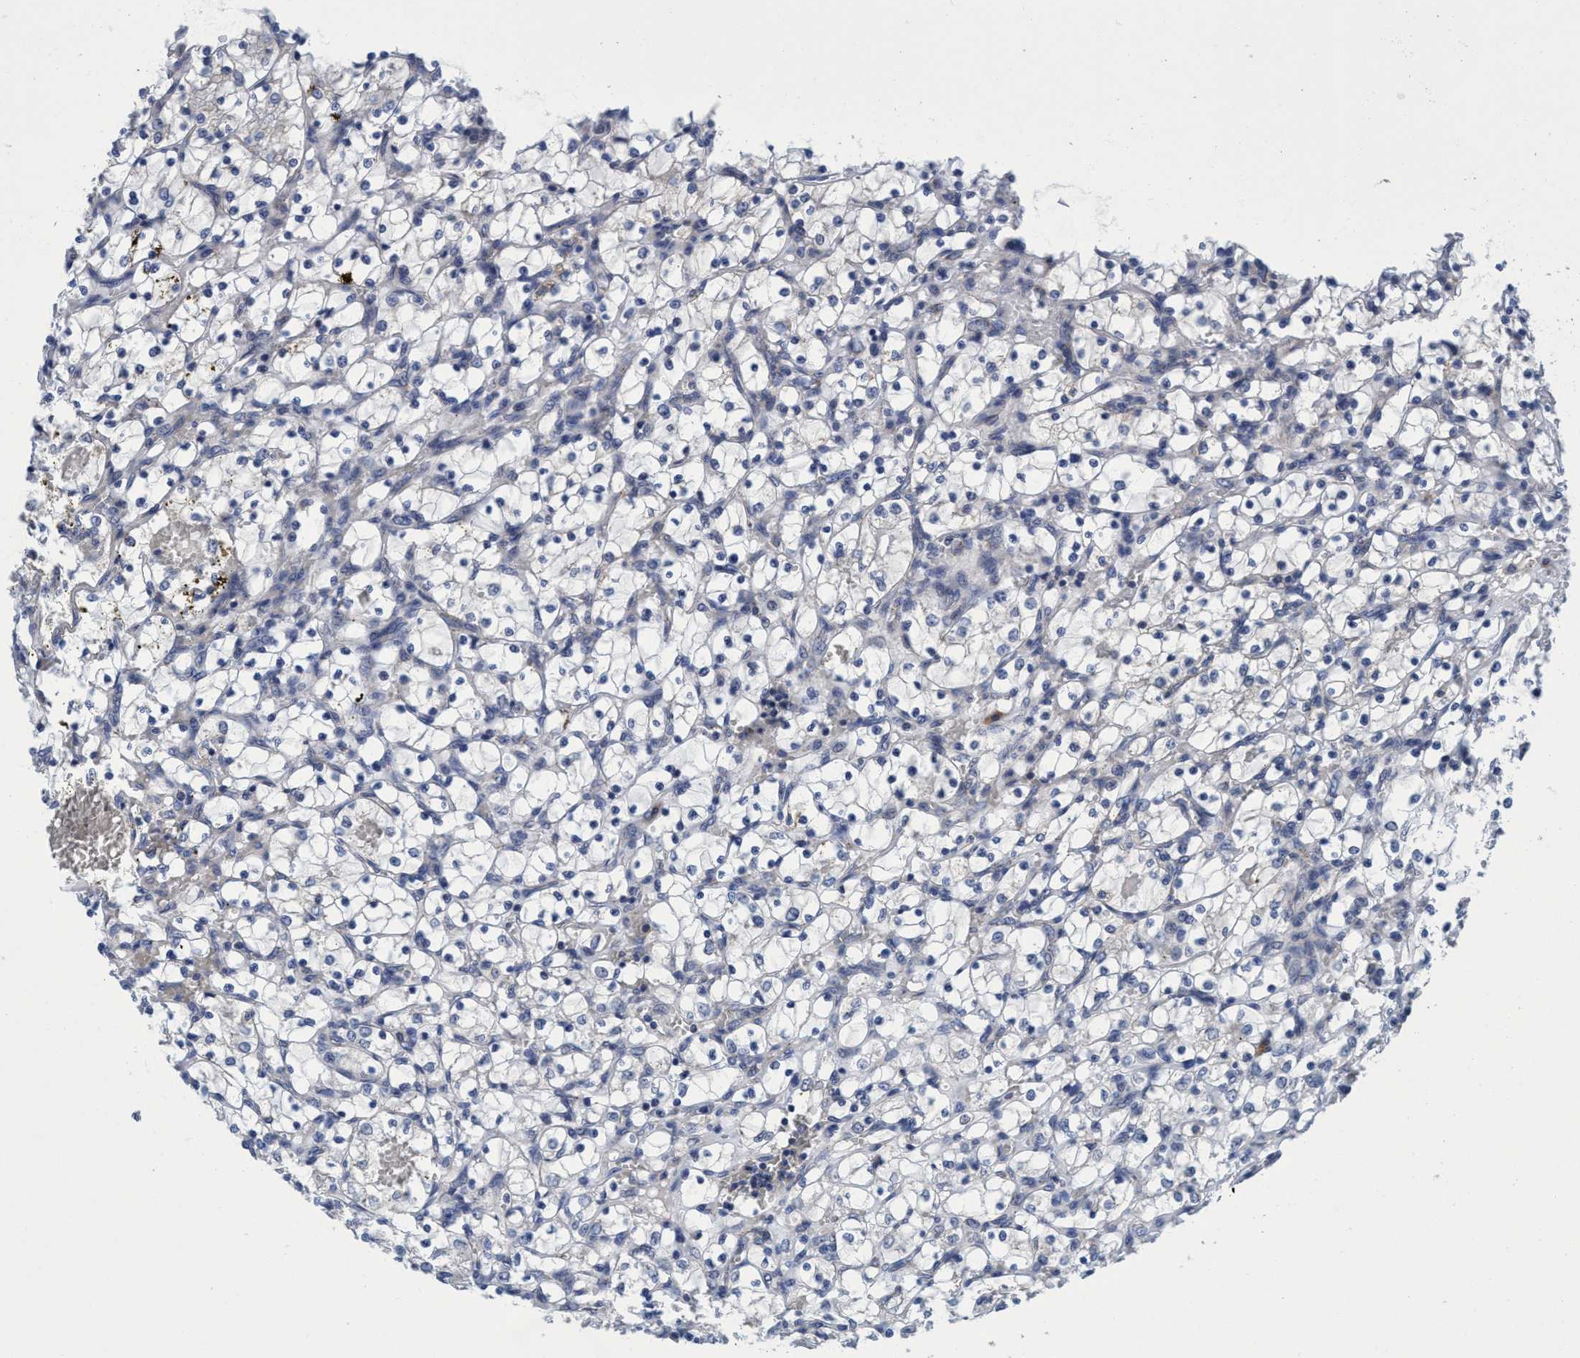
{"staining": {"intensity": "negative", "quantity": "none", "location": "none"}, "tissue": "renal cancer", "cell_type": "Tumor cells", "image_type": "cancer", "snomed": [{"axis": "morphology", "description": "Adenocarcinoma, NOS"}, {"axis": "topography", "description": "Kidney"}], "caption": "Image shows no significant protein staining in tumor cells of renal adenocarcinoma.", "gene": "CALCOCO2", "patient": {"sex": "female", "age": 69}}